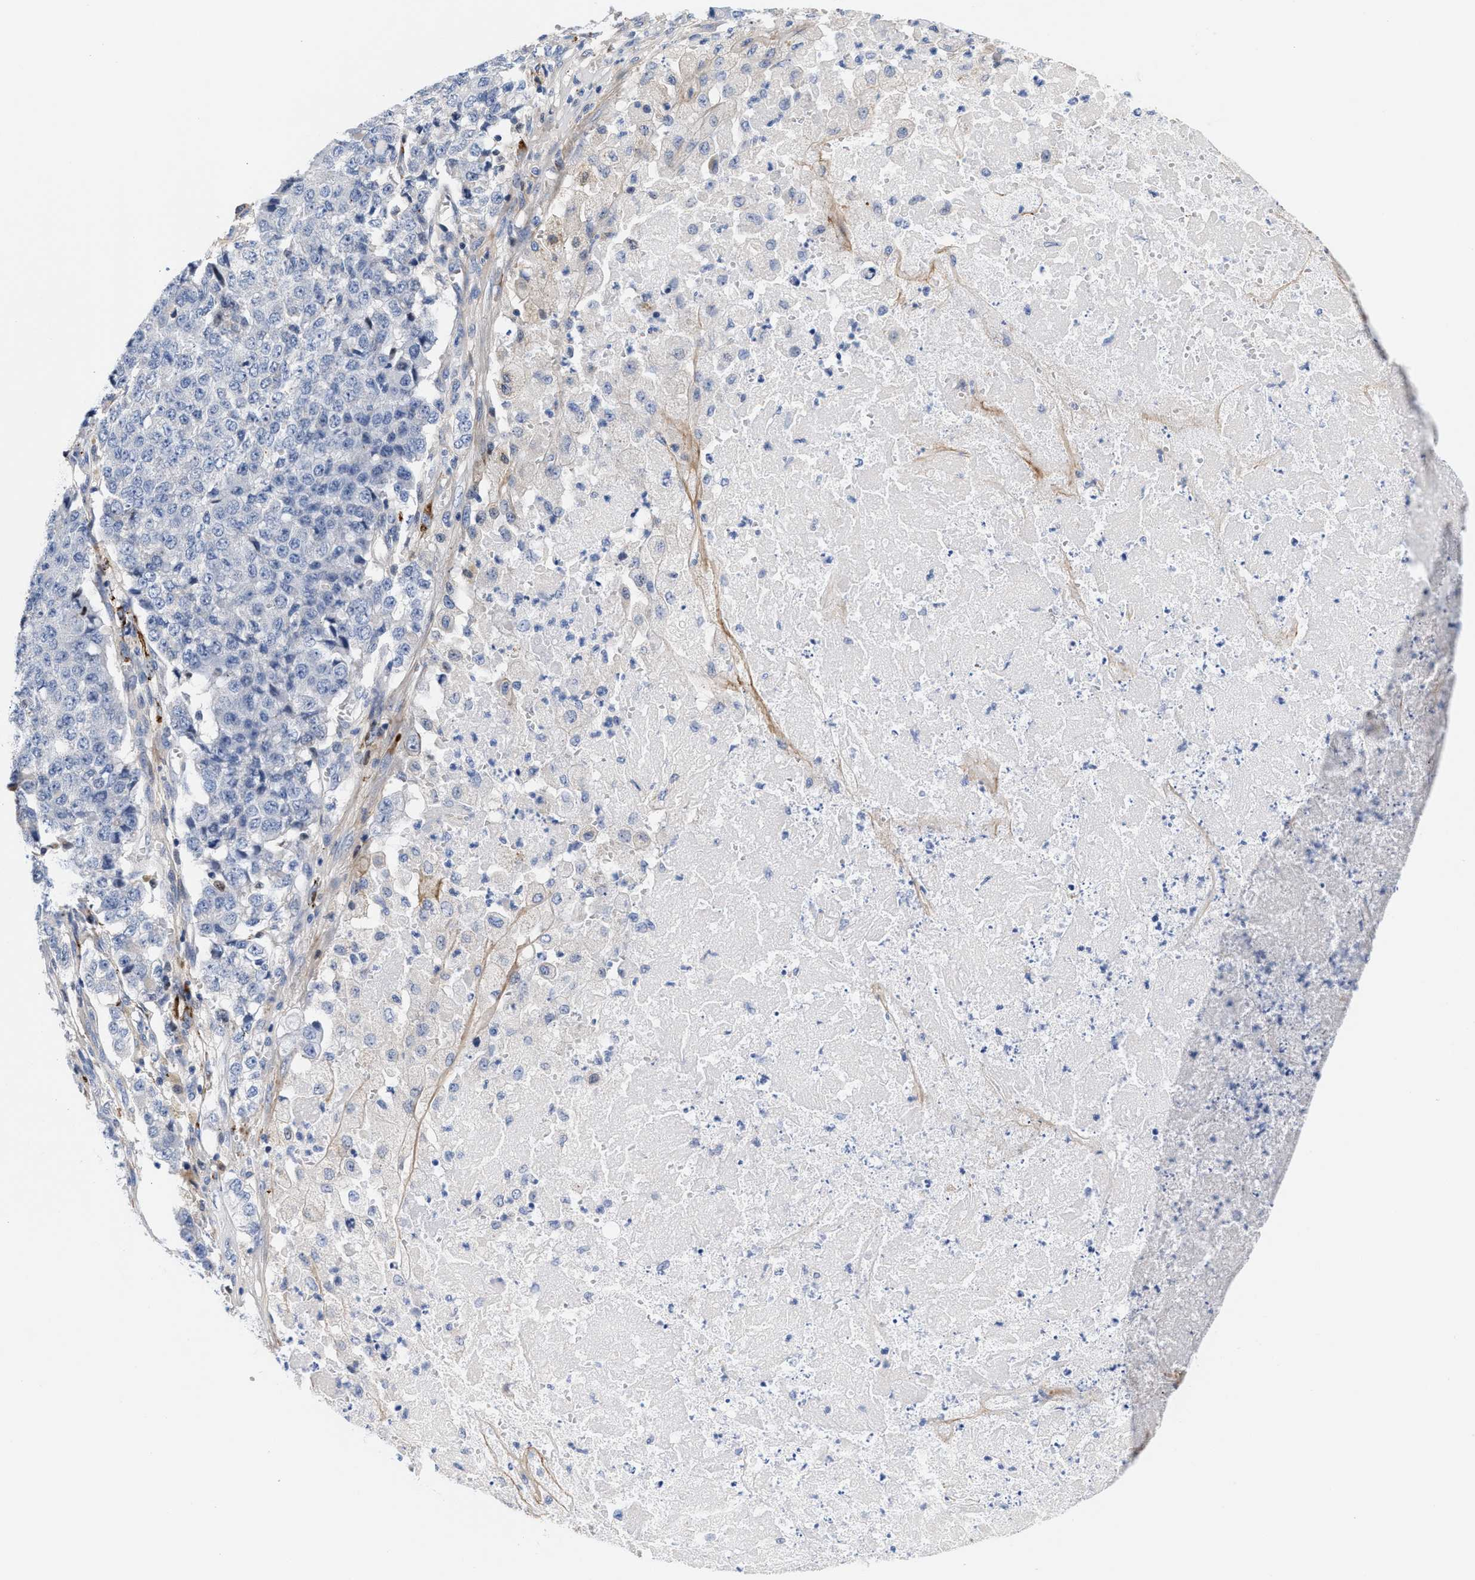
{"staining": {"intensity": "negative", "quantity": "none", "location": "none"}, "tissue": "pancreatic cancer", "cell_type": "Tumor cells", "image_type": "cancer", "snomed": [{"axis": "morphology", "description": "Adenocarcinoma, NOS"}, {"axis": "topography", "description": "Pancreas"}], "caption": "A high-resolution histopathology image shows IHC staining of pancreatic cancer, which displays no significant staining in tumor cells. Nuclei are stained in blue.", "gene": "ACTL7B", "patient": {"sex": "male", "age": 50}}